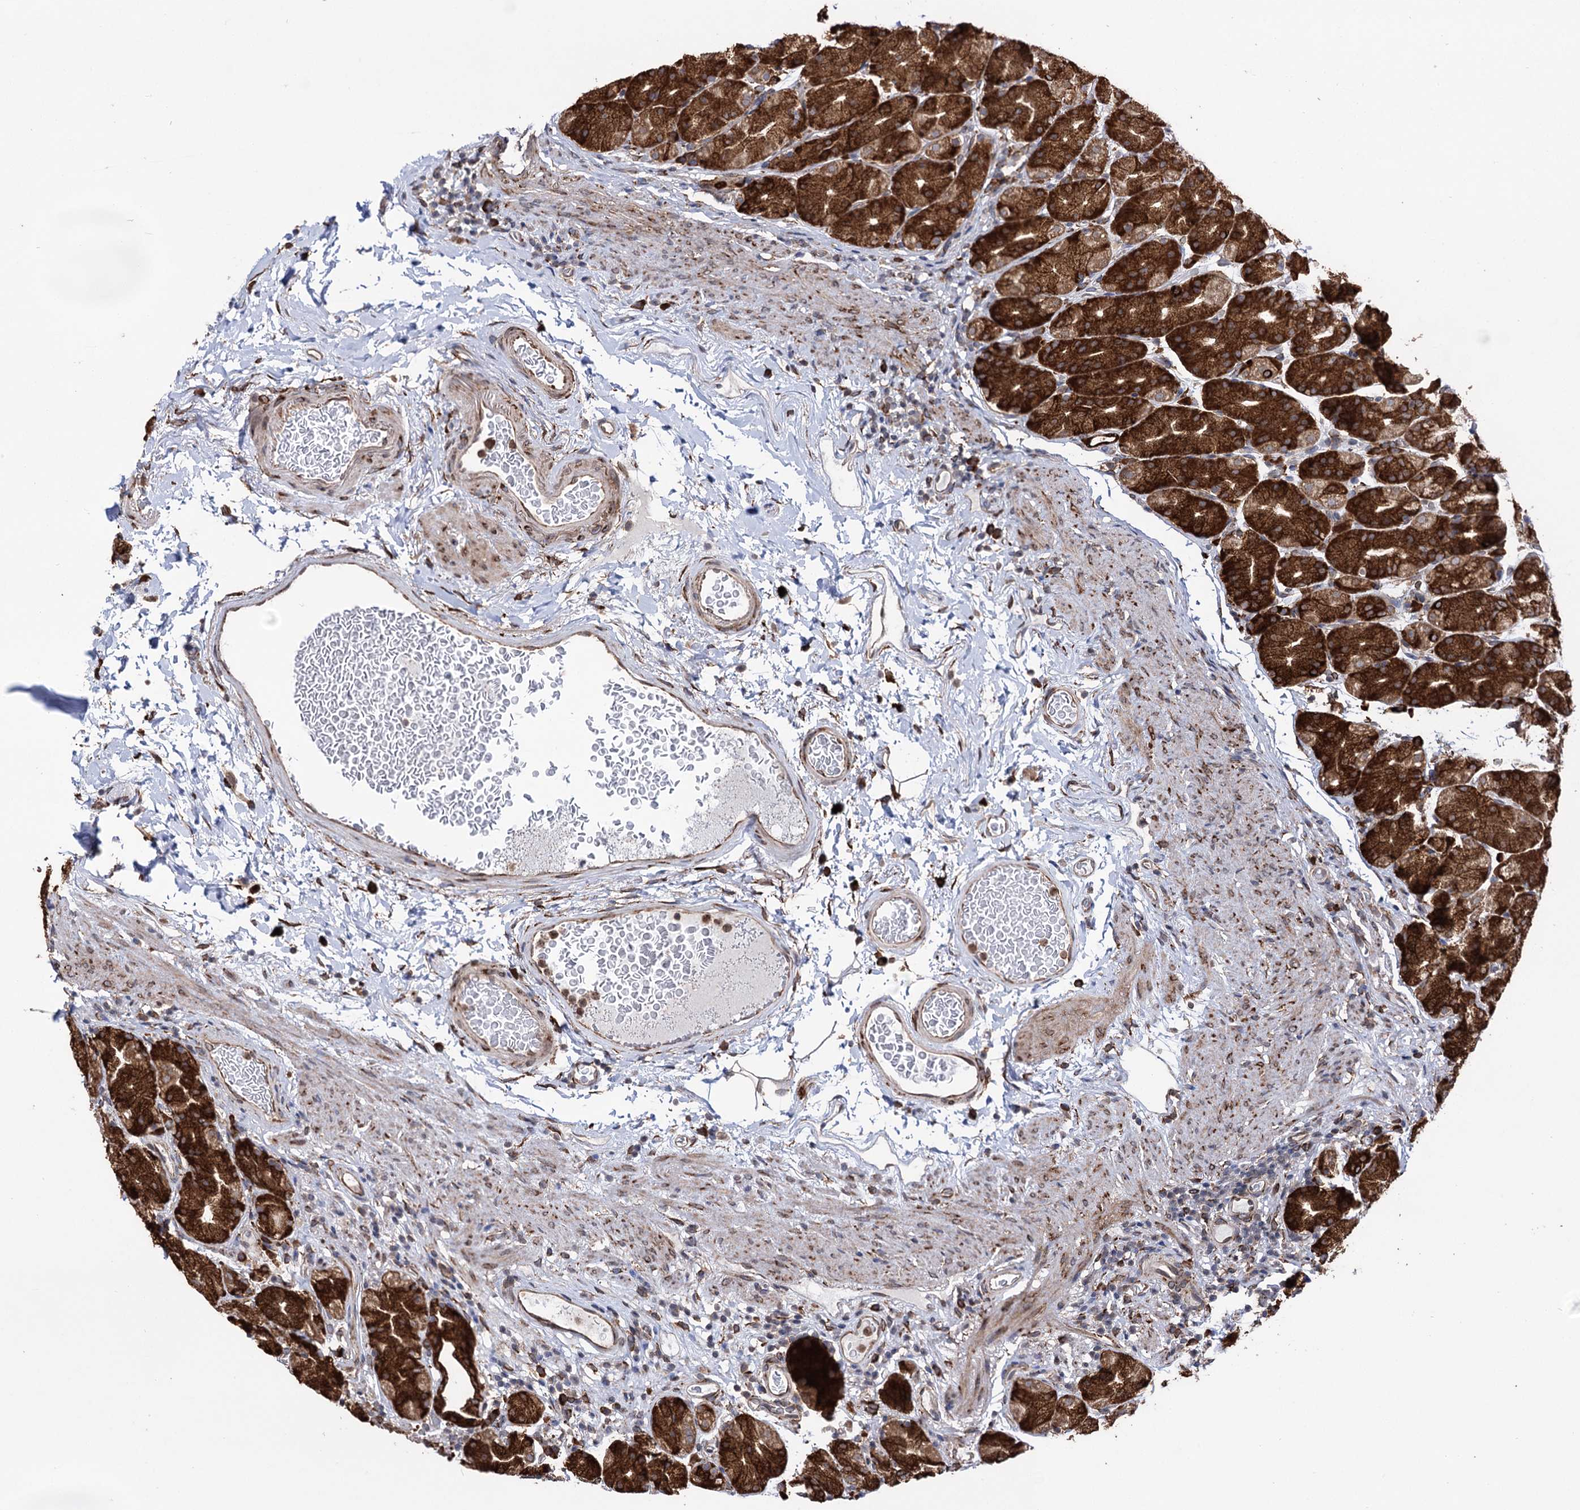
{"staining": {"intensity": "strong", "quantity": ">75%", "location": "cytoplasmic/membranous"}, "tissue": "stomach", "cell_type": "Glandular cells", "image_type": "normal", "snomed": [{"axis": "morphology", "description": "Normal tissue, NOS"}, {"axis": "topography", "description": "Stomach, upper"}], "caption": "Brown immunohistochemical staining in normal stomach displays strong cytoplasmic/membranous expression in about >75% of glandular cells.", "gene": "CDAN1", "patient": {"sex": "male", "age": 68}}